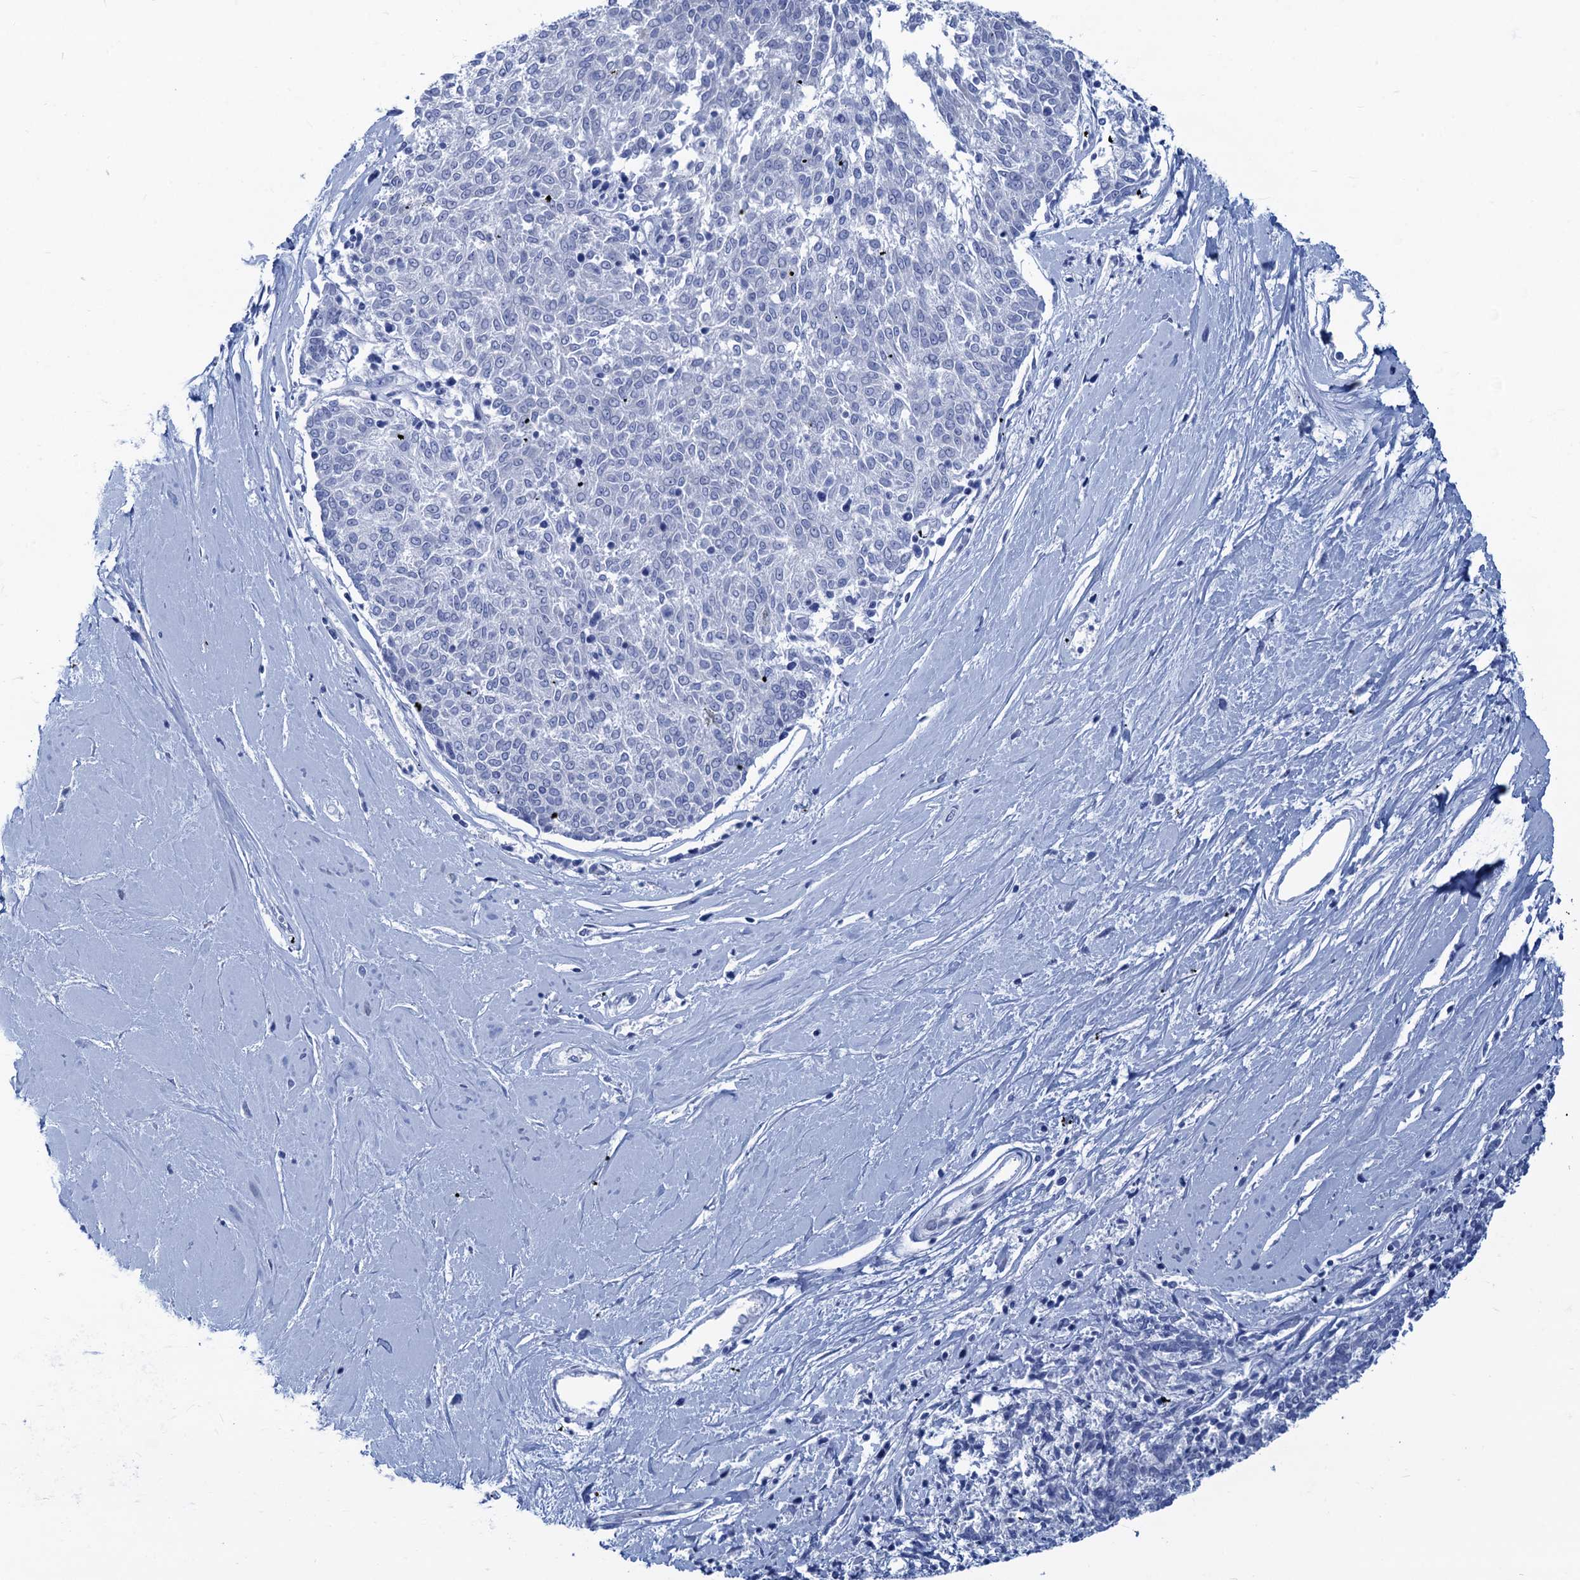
{"staining": {"intensity": "negative", "quantity": "none", "location": "none"}, "tissue": "melanoma", "cell_type": "Tumor cells", "image_type": "cancer", "snomed": [{"axis": "morphology", "description": "Malignant melanoma, NOS"}, {"axis": "topography", "description": "Skin"}], "caption": "Micrograph shows no protein staining in tumor cells of malignant melanoma tissue.", "gene": "CABYR", "patient": {"sex": "female", "age": 72}}